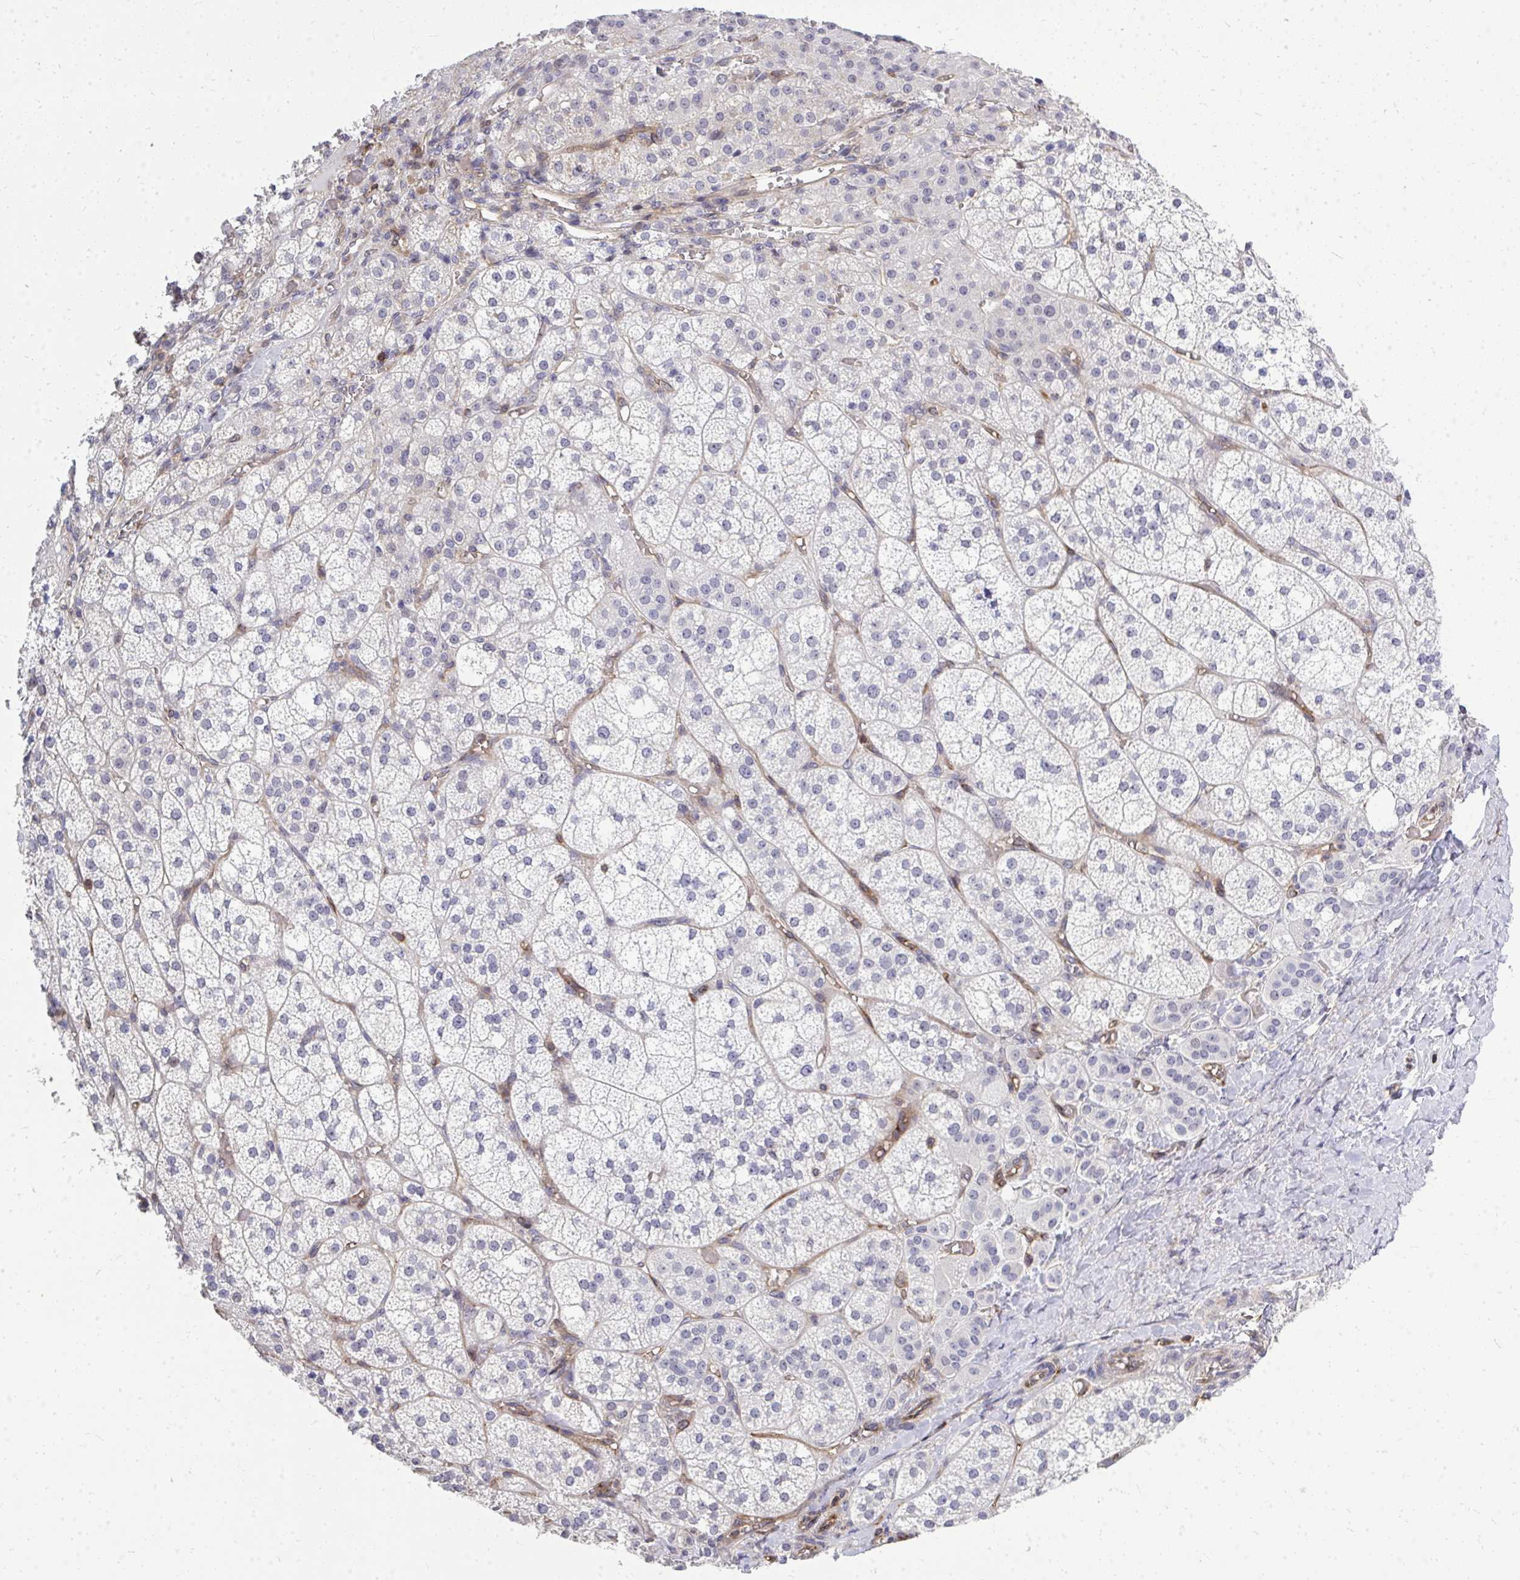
{"staining": {"intensity": "moderate", "quantity": "<25%", "location": "nuclear"}, "tissue": "adrenal gland", "cell_type": "Glandular cells", "image_type": "normal", "snomed": [{"axis": "morphology", "description": "Normal tissue, NOS"}, {"axis": "topography", "description": "Adrenal gland"}], "caption": "Immunohistochemistry (DAB) staining of unremarkable human adrenal gland shows moderate nuclear protein positivity in about <25% of glandular cells.", "gene": "FOXN3", "patient": {"sex": "female", "age": 60}}